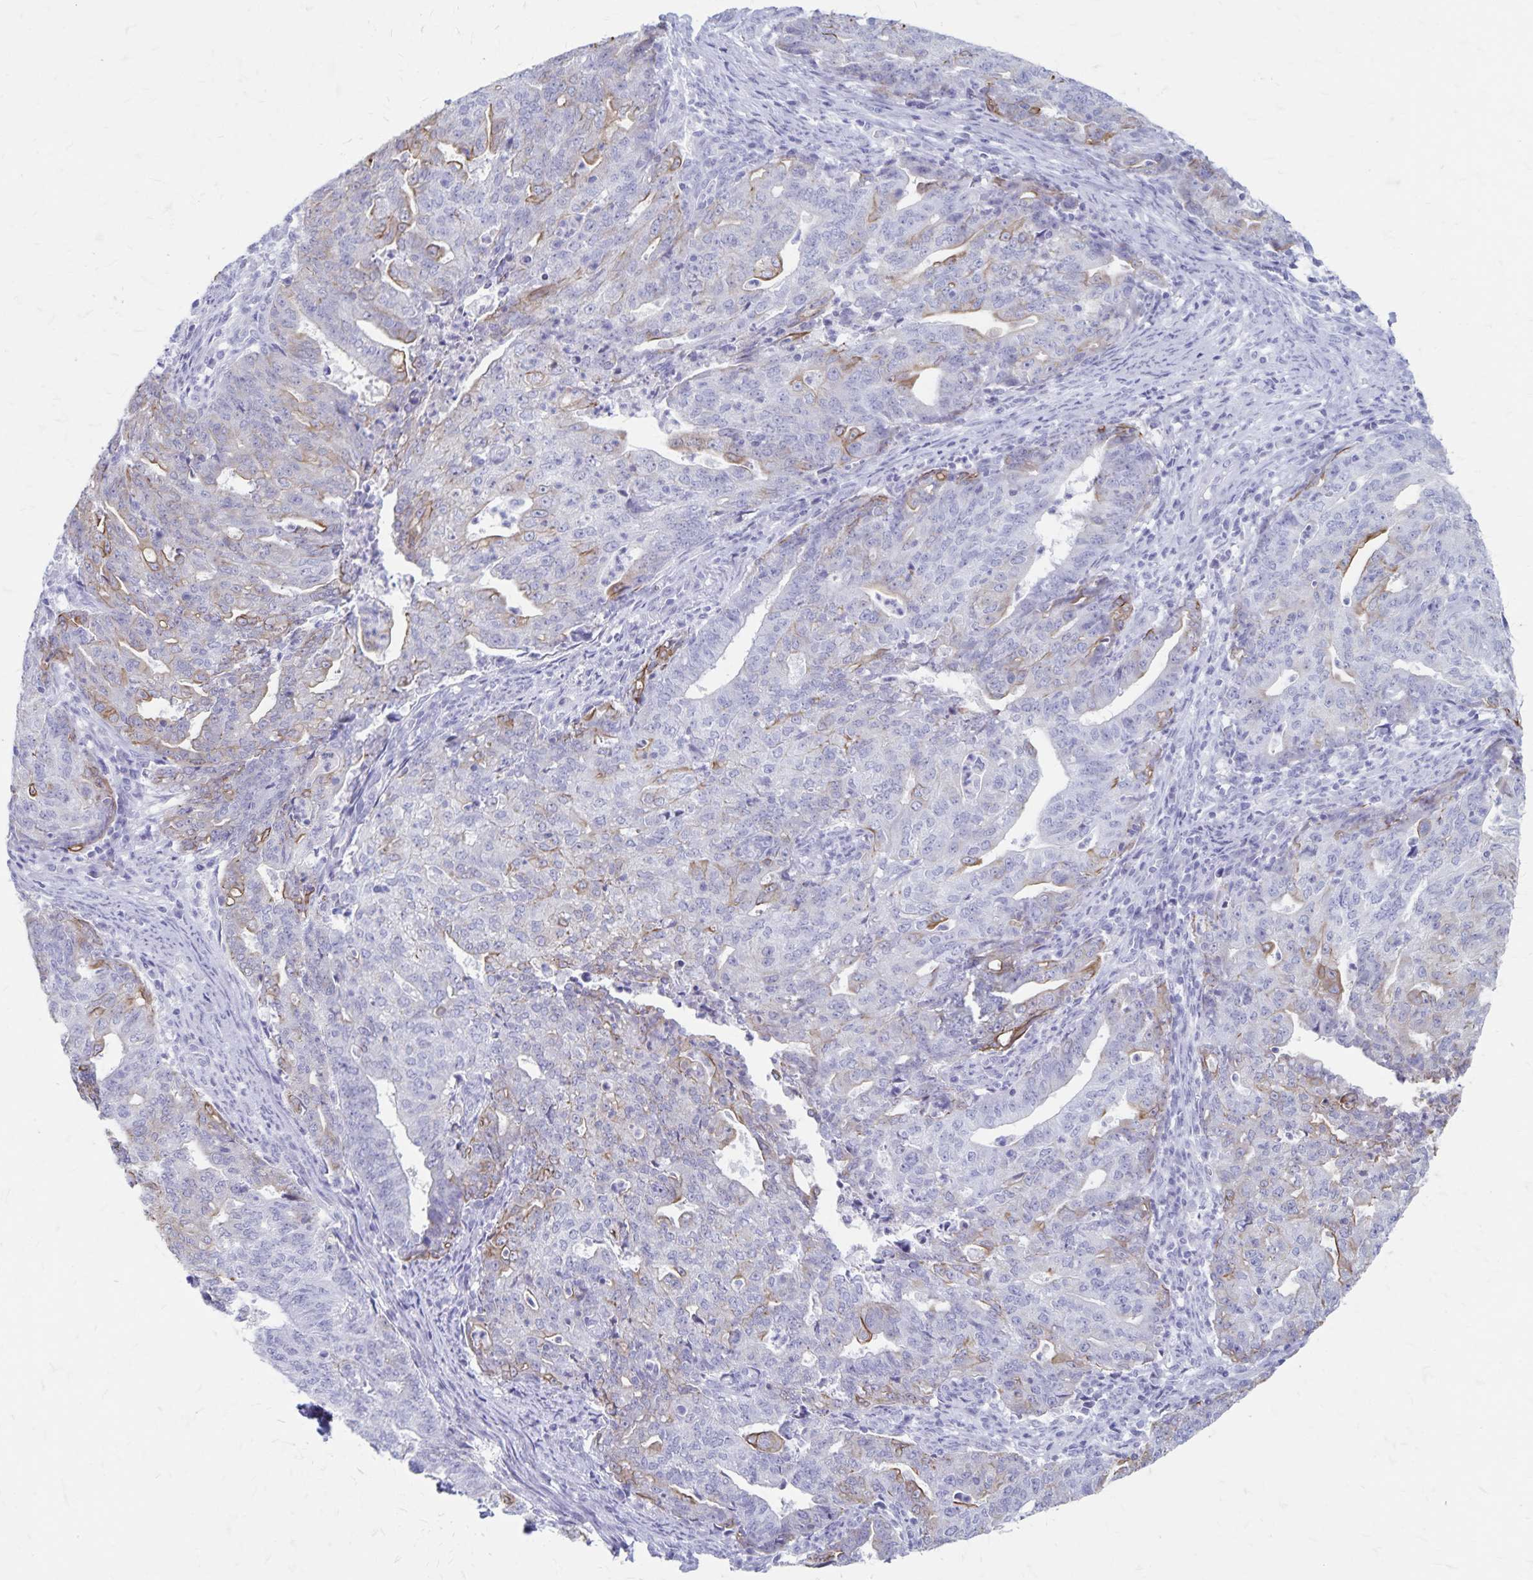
{"staining": {"intensity": "moderate", "quantity": "<25%", "location": "cytoplasmic/membranous"}, "tissue": "endometrial cancer", "cell_type": "Tumor cells", "image_type": "cancer", "snomed": [{"axis": "morphology", "description": "Adenocarcinoma, NOS"}, {"axis": "topography", "description": "Endometrium"}], "caption": "This is an image of IHC staining of endometrial adenocarcinoma, which shows moderate positivity in the cytoplasmic/membranous of tumor cells.", "gene": "GPBAR1", "patient": {"sex": "female", "age": 82}}